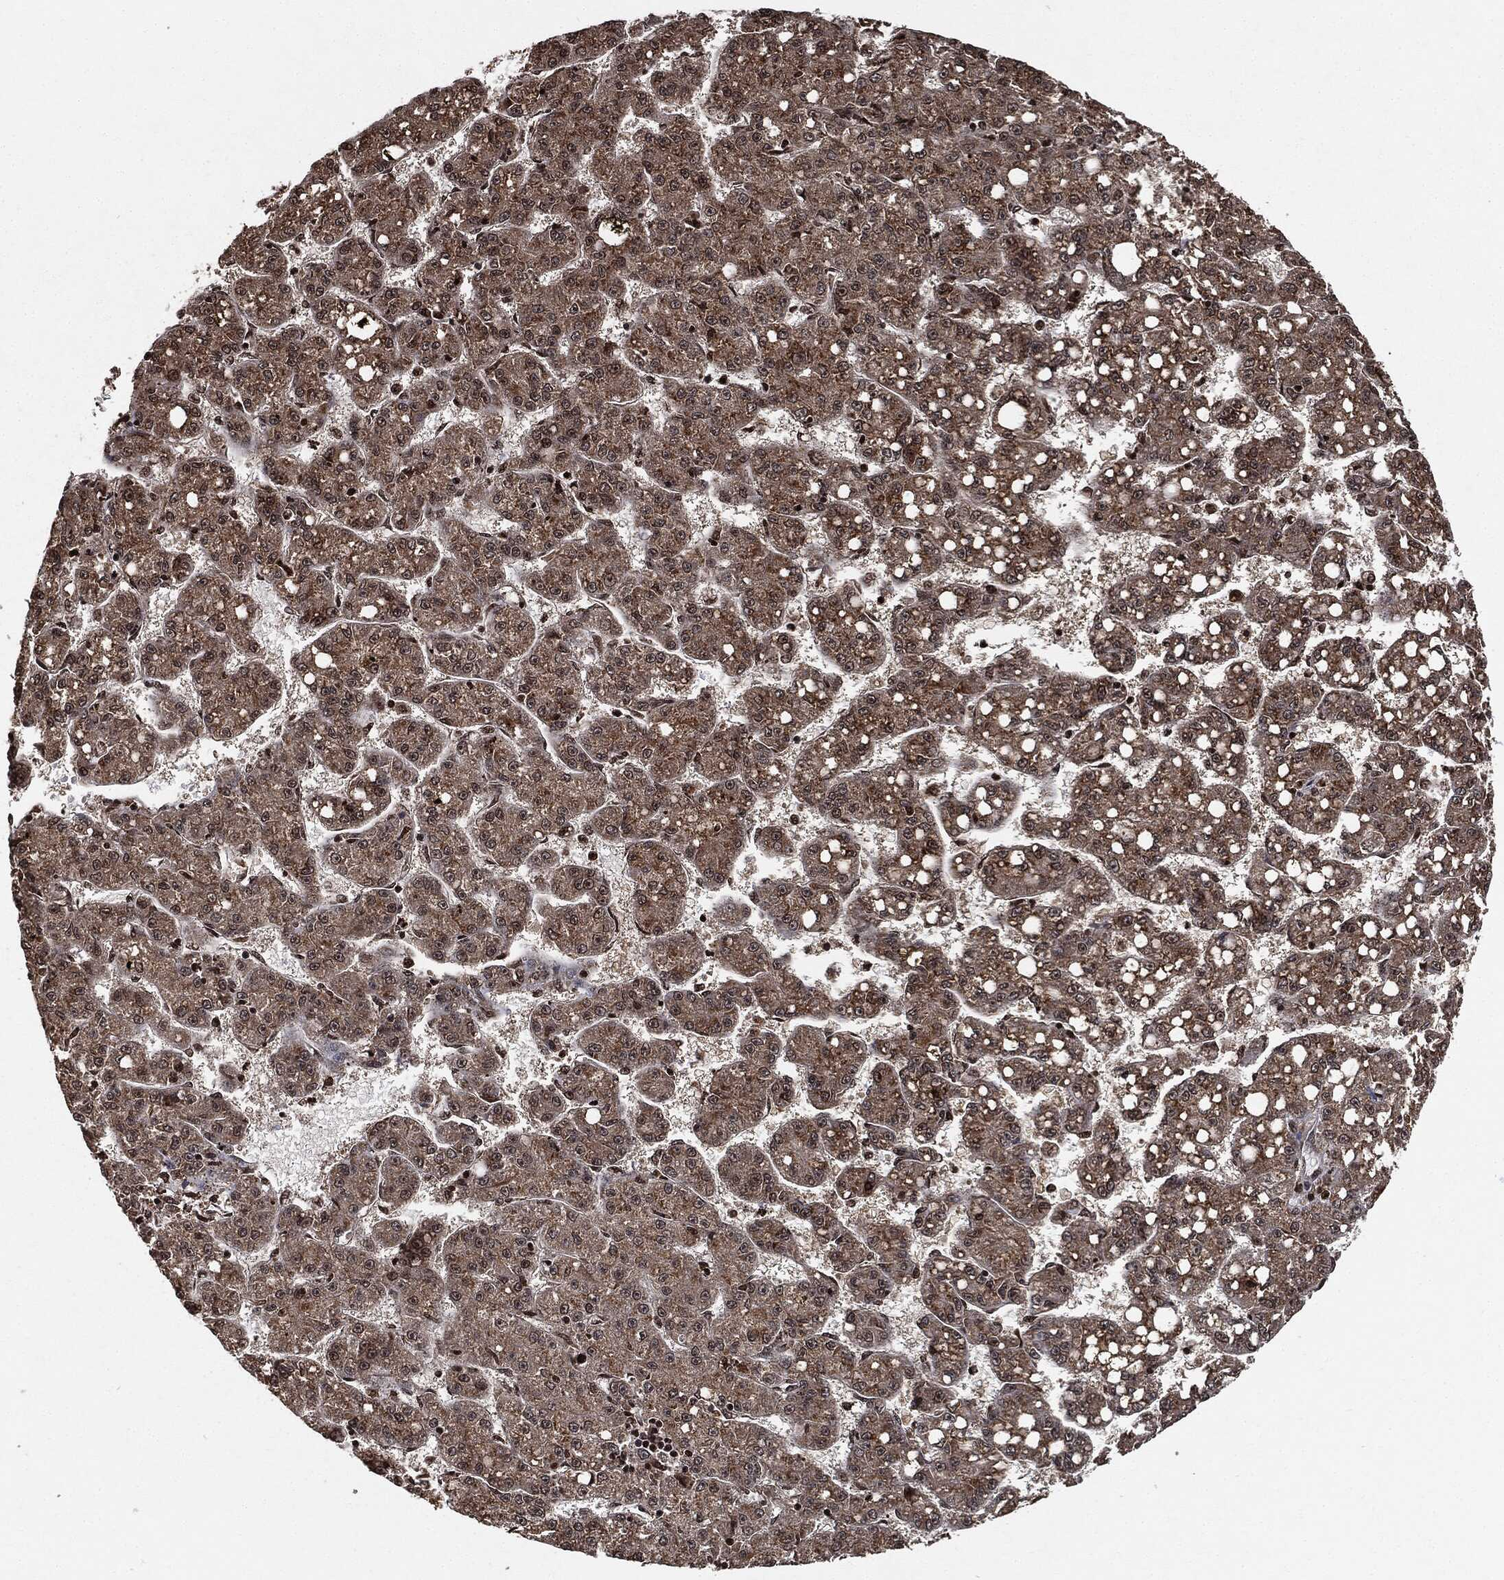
{"staining": {"intensity": "weak", "quantity": ">75%", "location": "cytoplasmic/membranous"}, "tissue": "liver cancer", "cell_type": "Tumor cells", "image_type": "cancer", "snomed": [{"axis": "morphology", "description": "Carcinoma, Hepatocellular, NOS"}, {"axis": "topography", "description": "Liver"}], "caption": "Liver hepatocellular carcinoma was stained to show a protein in brown. There is low levels of weak cytoplasmic/membranous staining in approximately >75% of tumor cells. (brown staining indicates protein expression, while blue staining denotes nuclei).", "gene": "PDK1", "patient": {"sex": "female", "age": 65}}